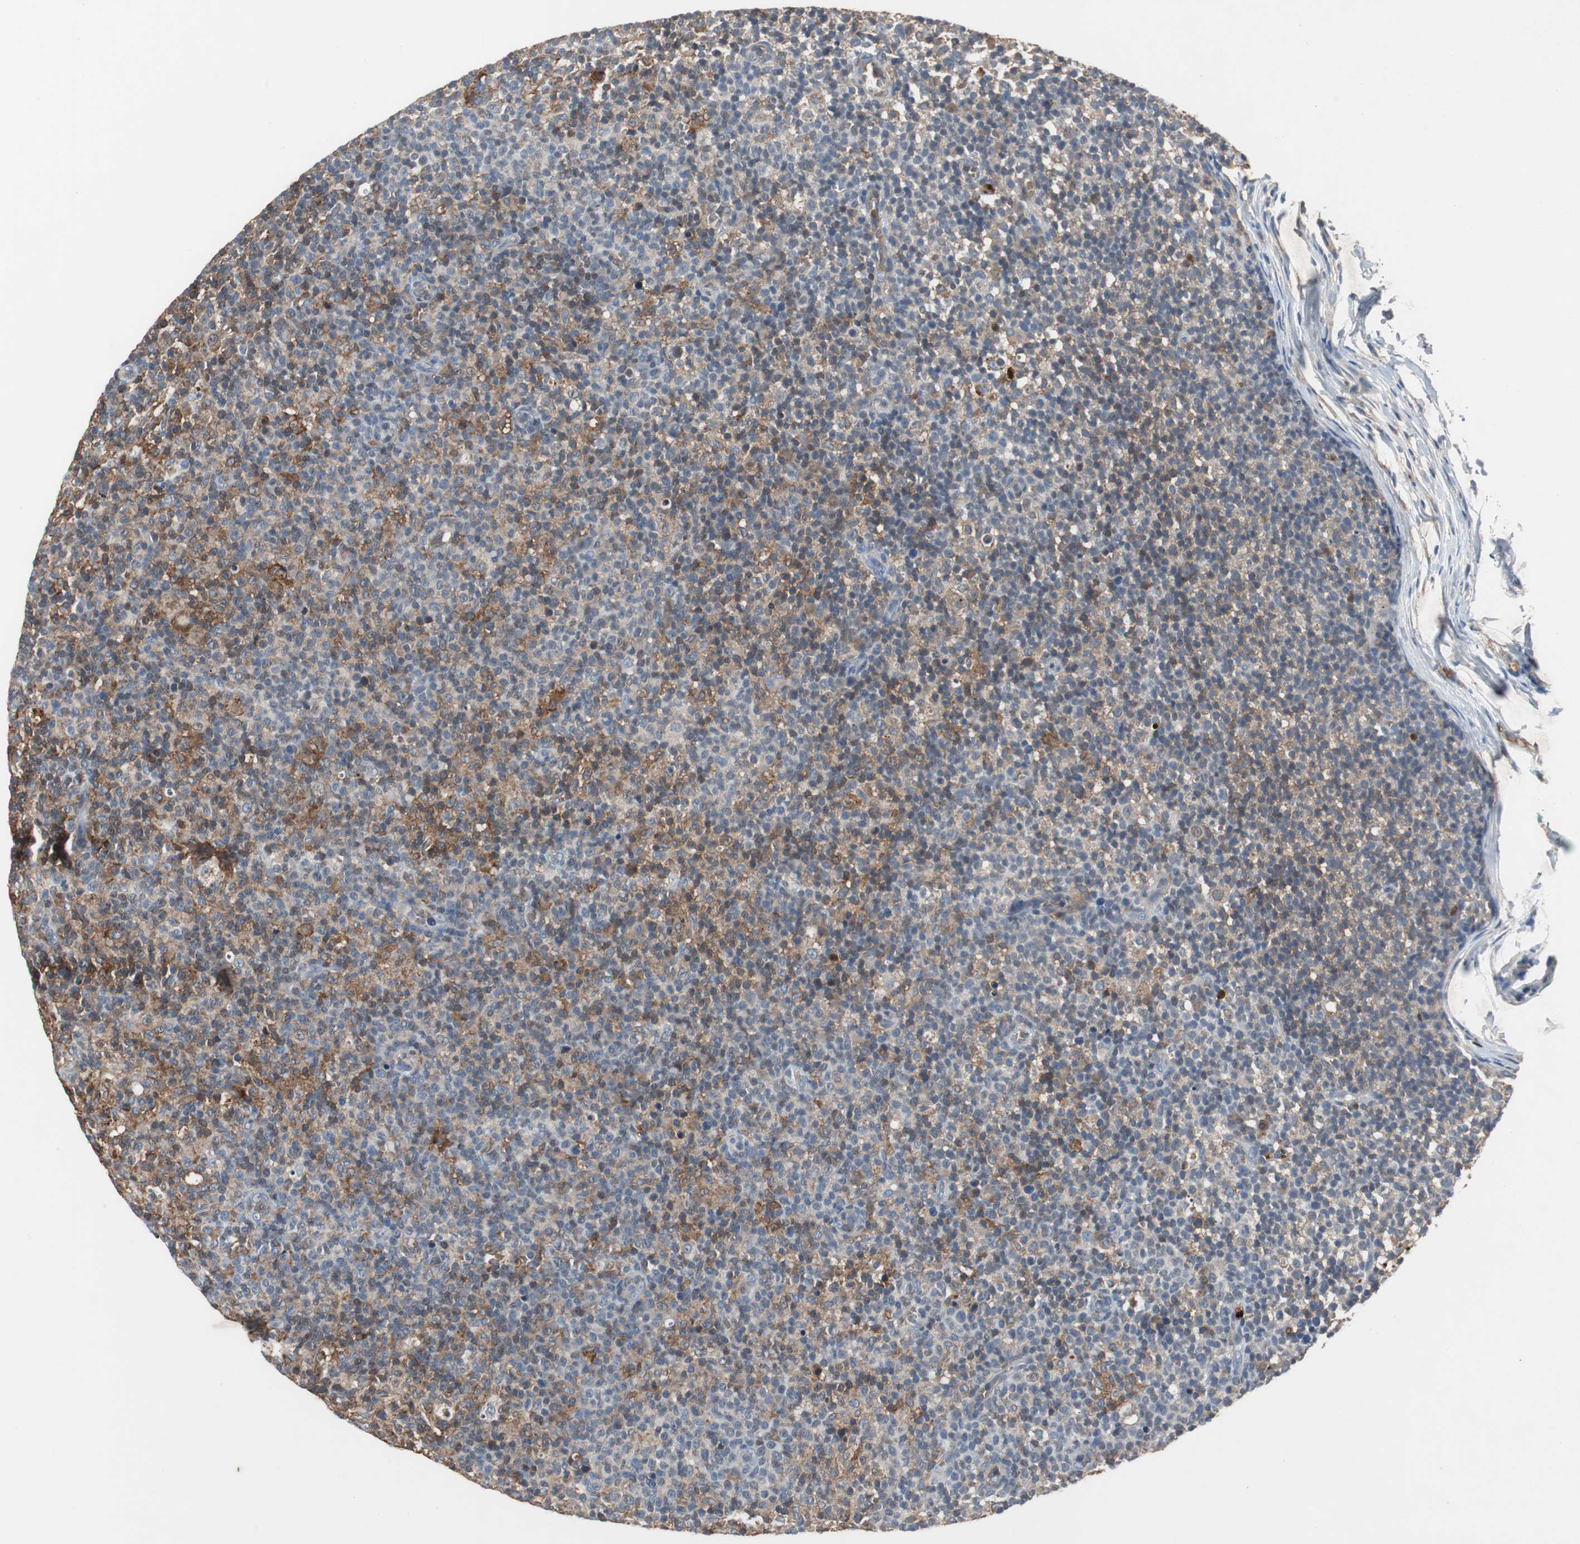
{"staining": {"intensity": "strong", "quantity": ">75%", "location": "cytoplasmic/membranous"}, "tissue": "lymph node", "cell_type": "Germinal center cells", "image_type": "normal", "snomed": [{"axis": "morphology", "description": "Normal tissue, NOS"}, {"axis": "morphology", "description": "Inflammation, NOS"}, {"axis": "topography", "description": "Lymph node"}], "caption": "Protein analysis of normal lymph node demonstrates strong cytoplasmic/membranous positivity in about >75% of germinal center cells. (Brightfield microscopy of DAB IHC at high magnification).", "gene": "CALB2", "patient": {"sex": "male", "age": 55}}